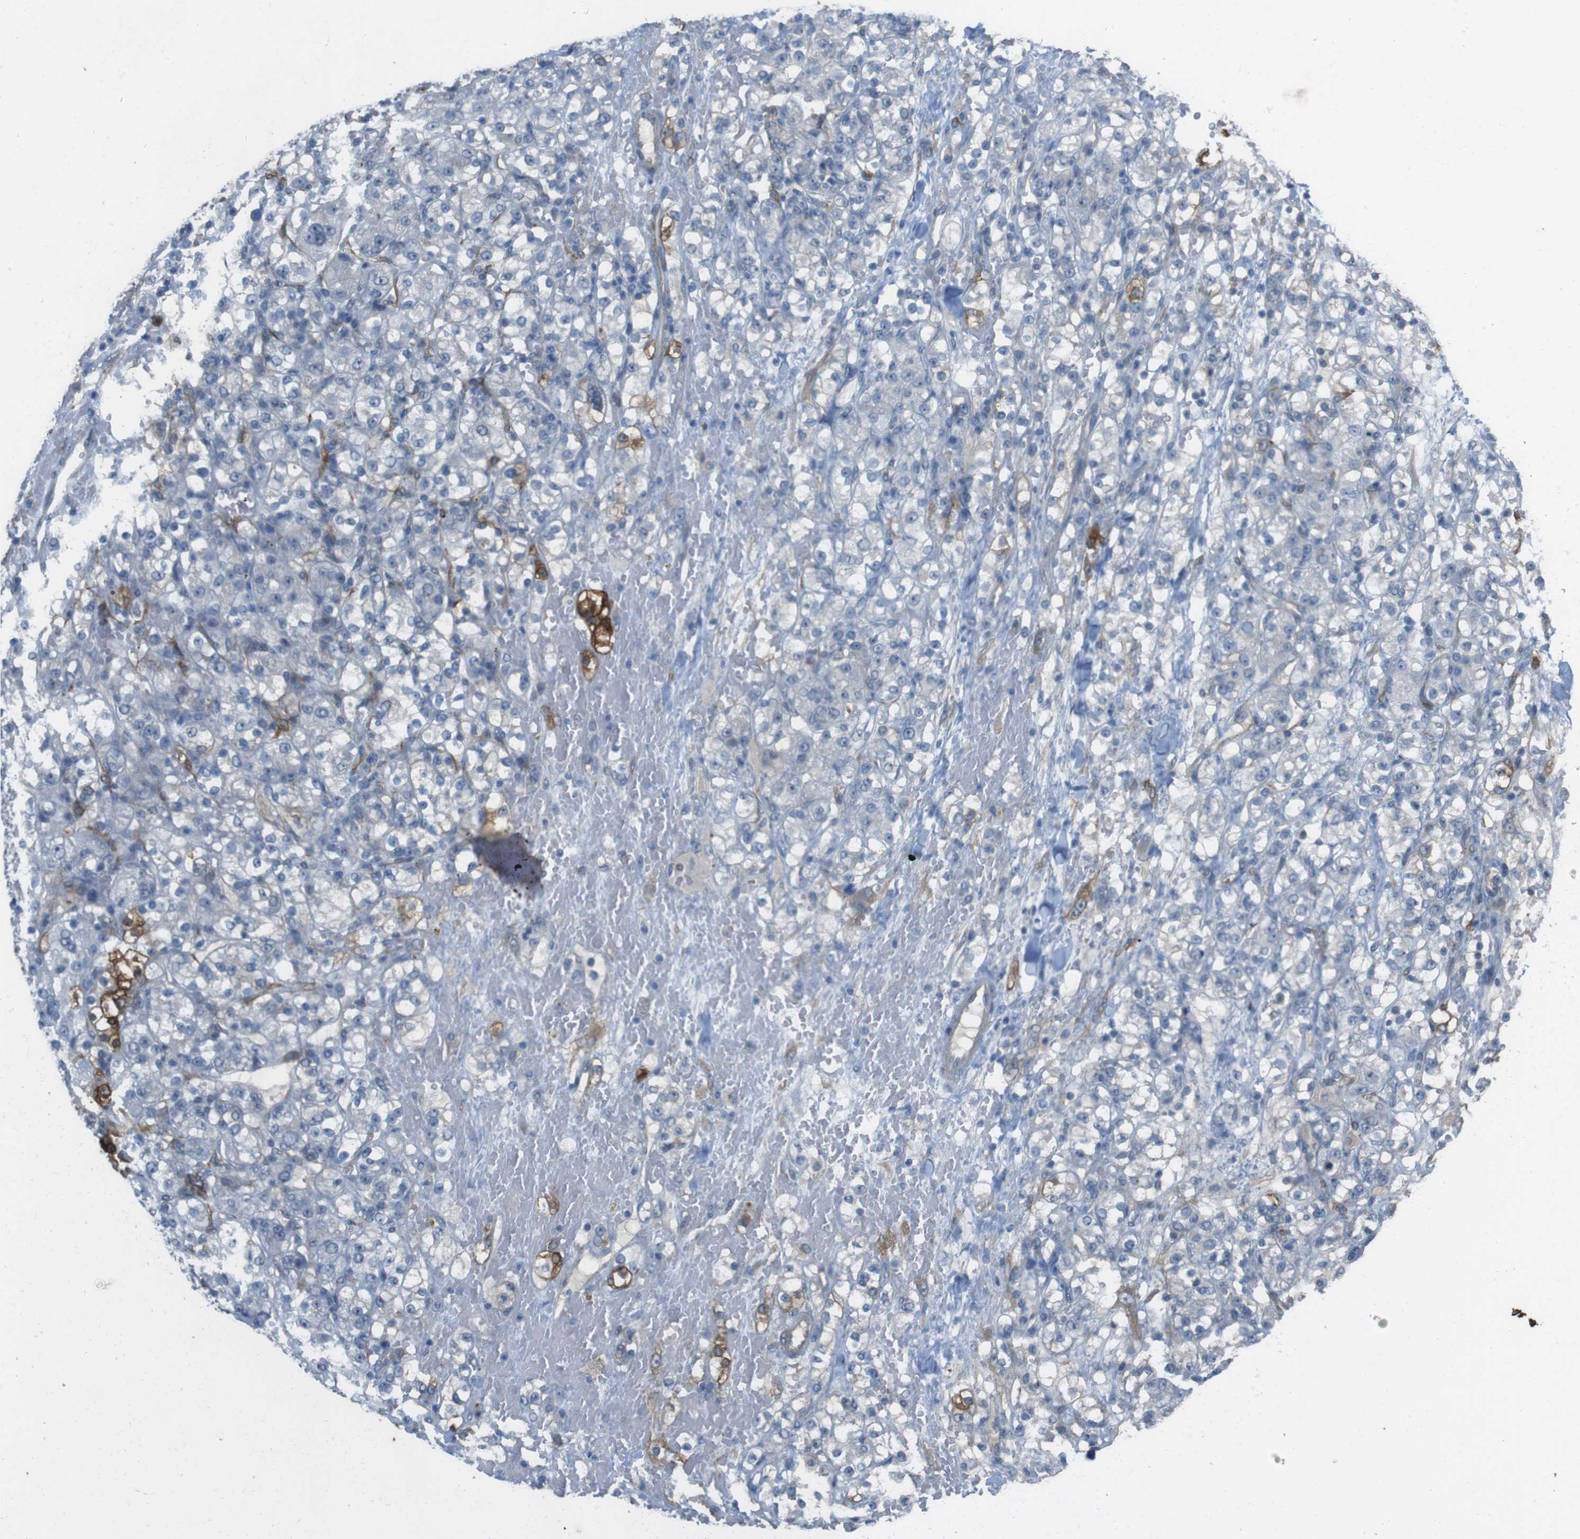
{"staining": {"intensity": "negative", "quantity": "none", "location": "none"}, "tissue": "renal cancer", "cell_type": "Tumor cells", "image_type": "cancer", "snomed": [{"axis": "morphology", "description": "Normal tissue, NOS"}, {"axis": "morphology", "description": "Adenocarcinoma, NOS"}, {"axis": "topography", "description": "Kidney"}], "caption": "Immunohistochemical staining of human renal adenocarcinoma demonstrates no significant staining in tumor cells. (DAB (3,3'-diaminobenzidine) IHC with hematoxylin counter stain).", "gene": "ANK2", "patient": {"sex": "male", "age": 61}}